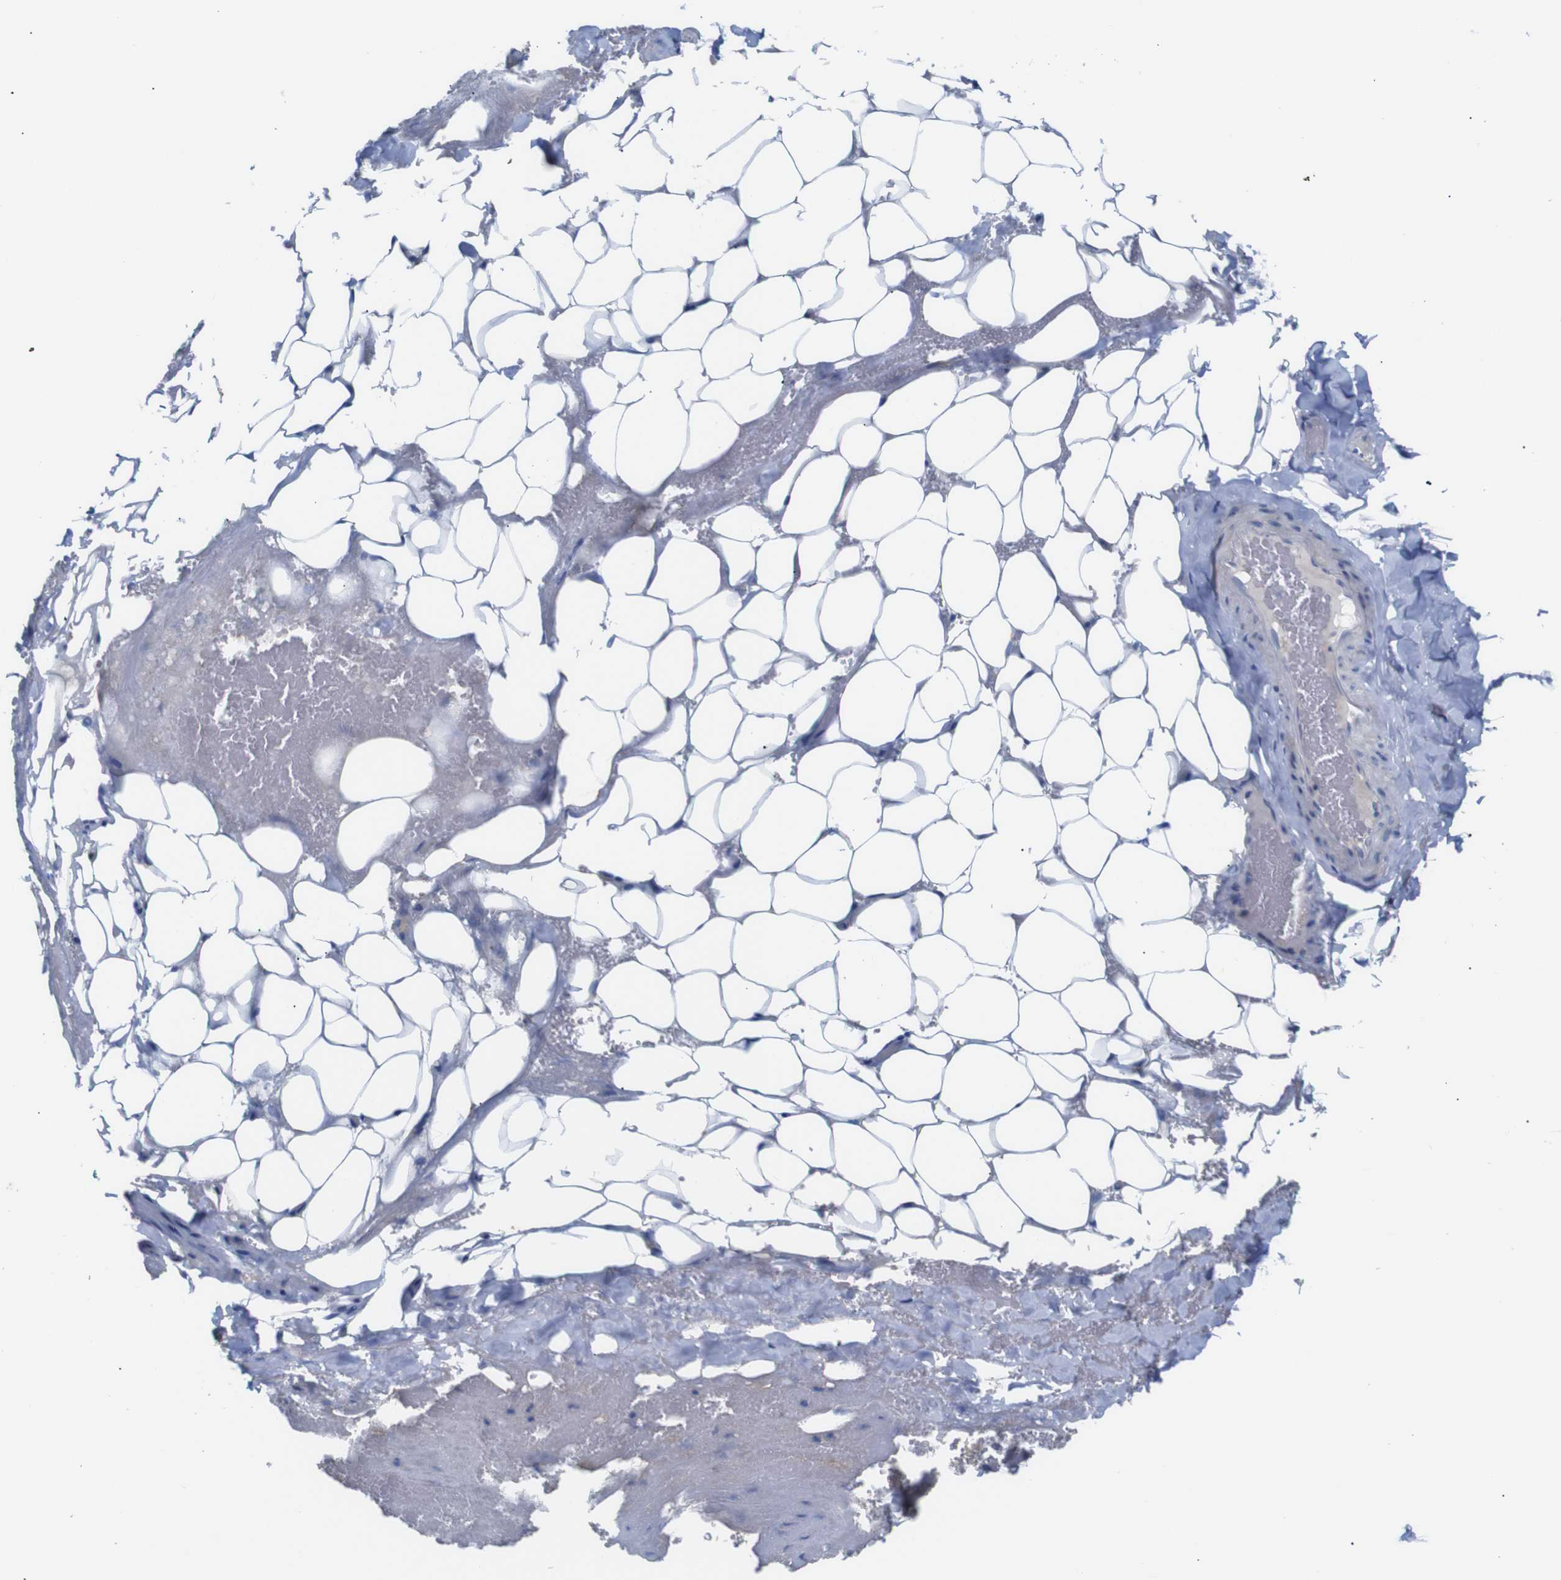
{"staining": {"intensity": "negative", "quantity": "none", "location": "none"}, "tissue": "adipose tissue", "cell_type": "Adipocytes", "image_type": "normal", "snomed": [{"axis": "morphology", "description": "Normal tissue, NOS"}, {"axis": "topography", "description": "Peripheral nerve tissue"}], "caption": "The image shows no staining of adipocytes in benign adipose tissue.", "gene": "ALOX15", "patient": {"sex": "male", "age": 70}}